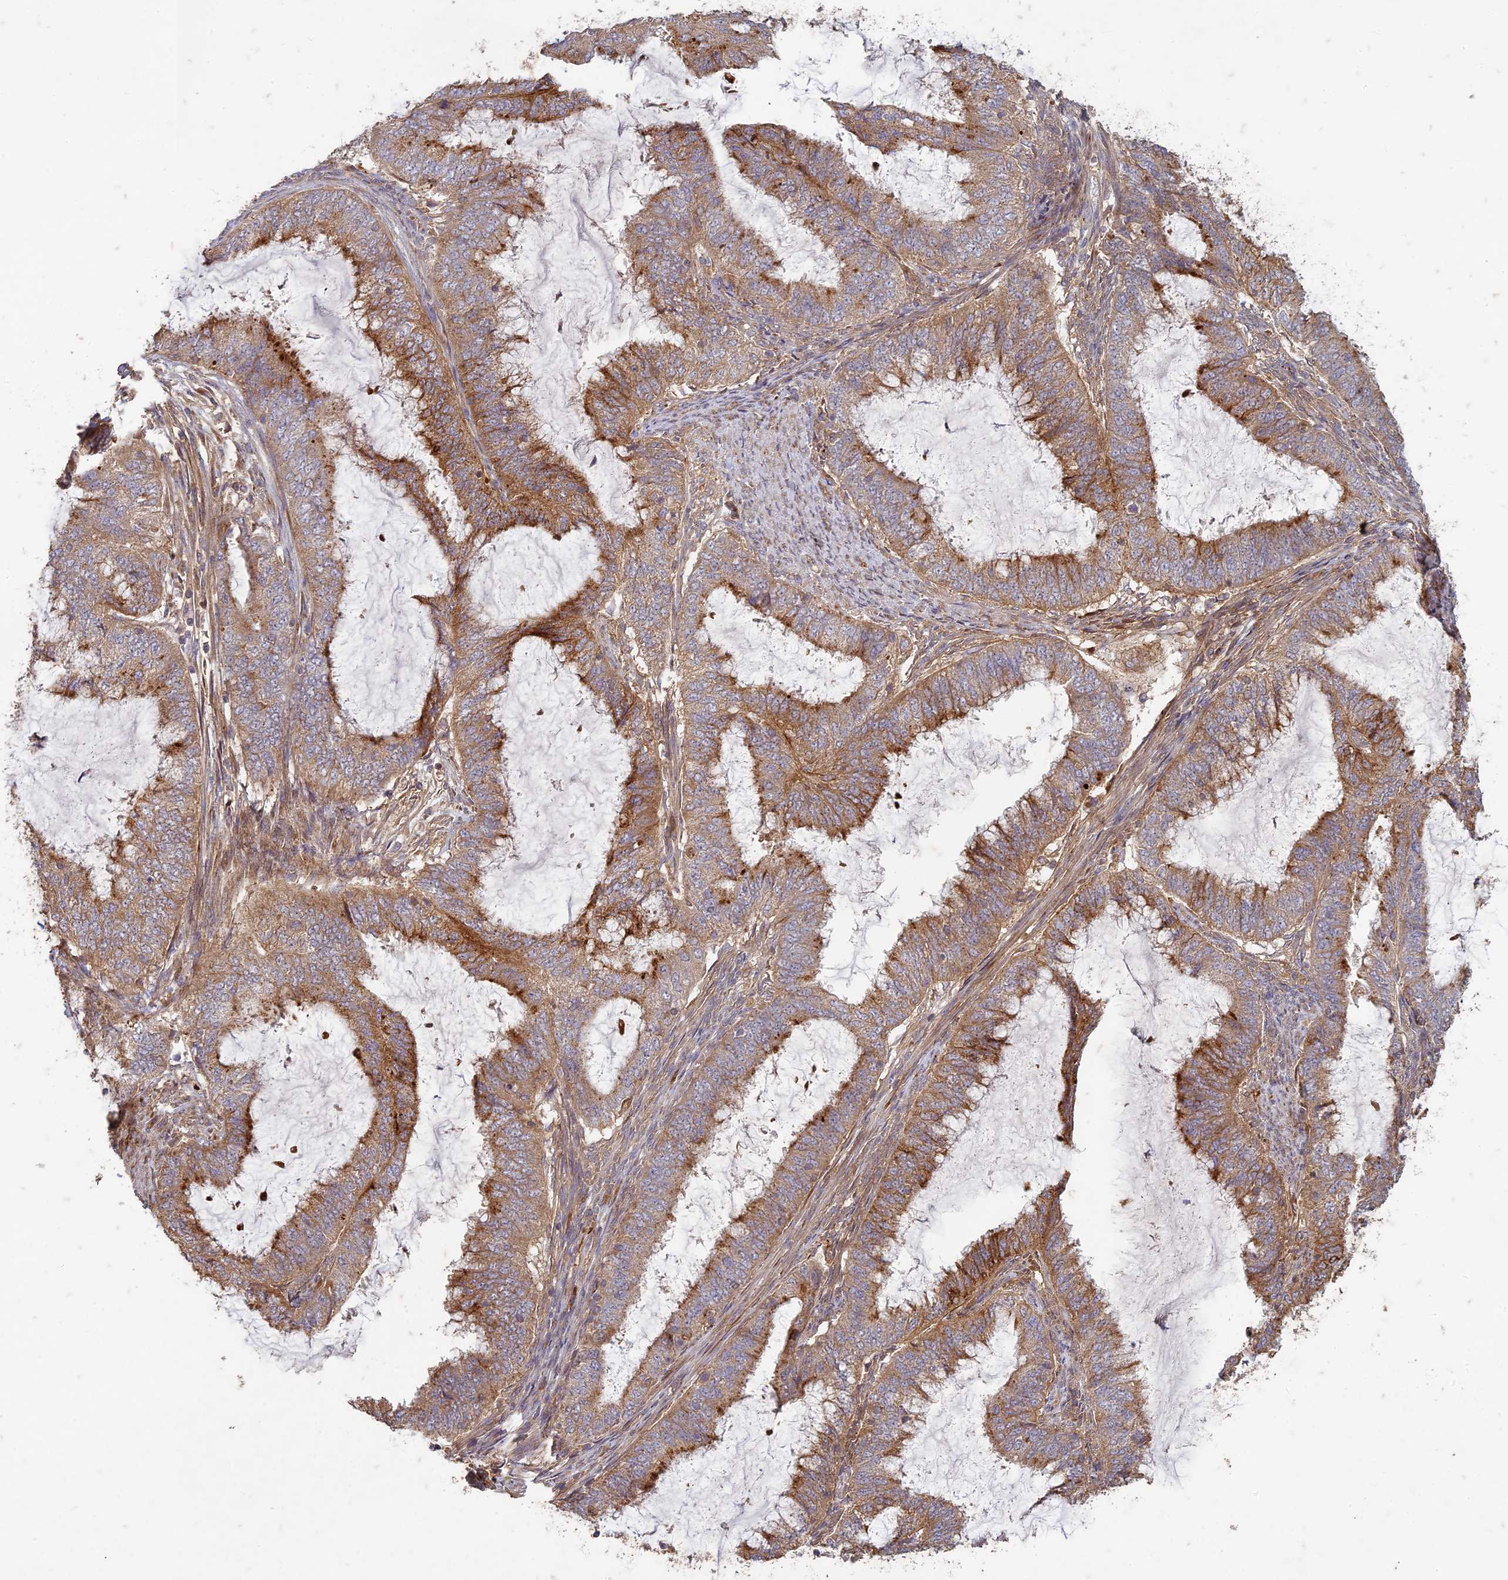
{"staining": {"intensity": "moderate", "quantity": ">75%", "location": "cytoplasmic/membranous"}, "tissue": "endometrial cancer", "cell_type": "Tumor cells", "image_type": "cancer", "snomed": [{"axis": "morphology", "description": "Adenocarcinoma, NOS"}, {"axis": "topography", "description": "Endometrium"}], "caption": "An immunohistochemistry histopathology image of neoplastic tissue is shown. Protein staining in brown labels moderate cytoplasmic/membranous positivity in endometrial cancer (adenocarcinoma) within tumor cells.", "gene": "TCF25", "patient": {"sex": "female", "age": 51}}